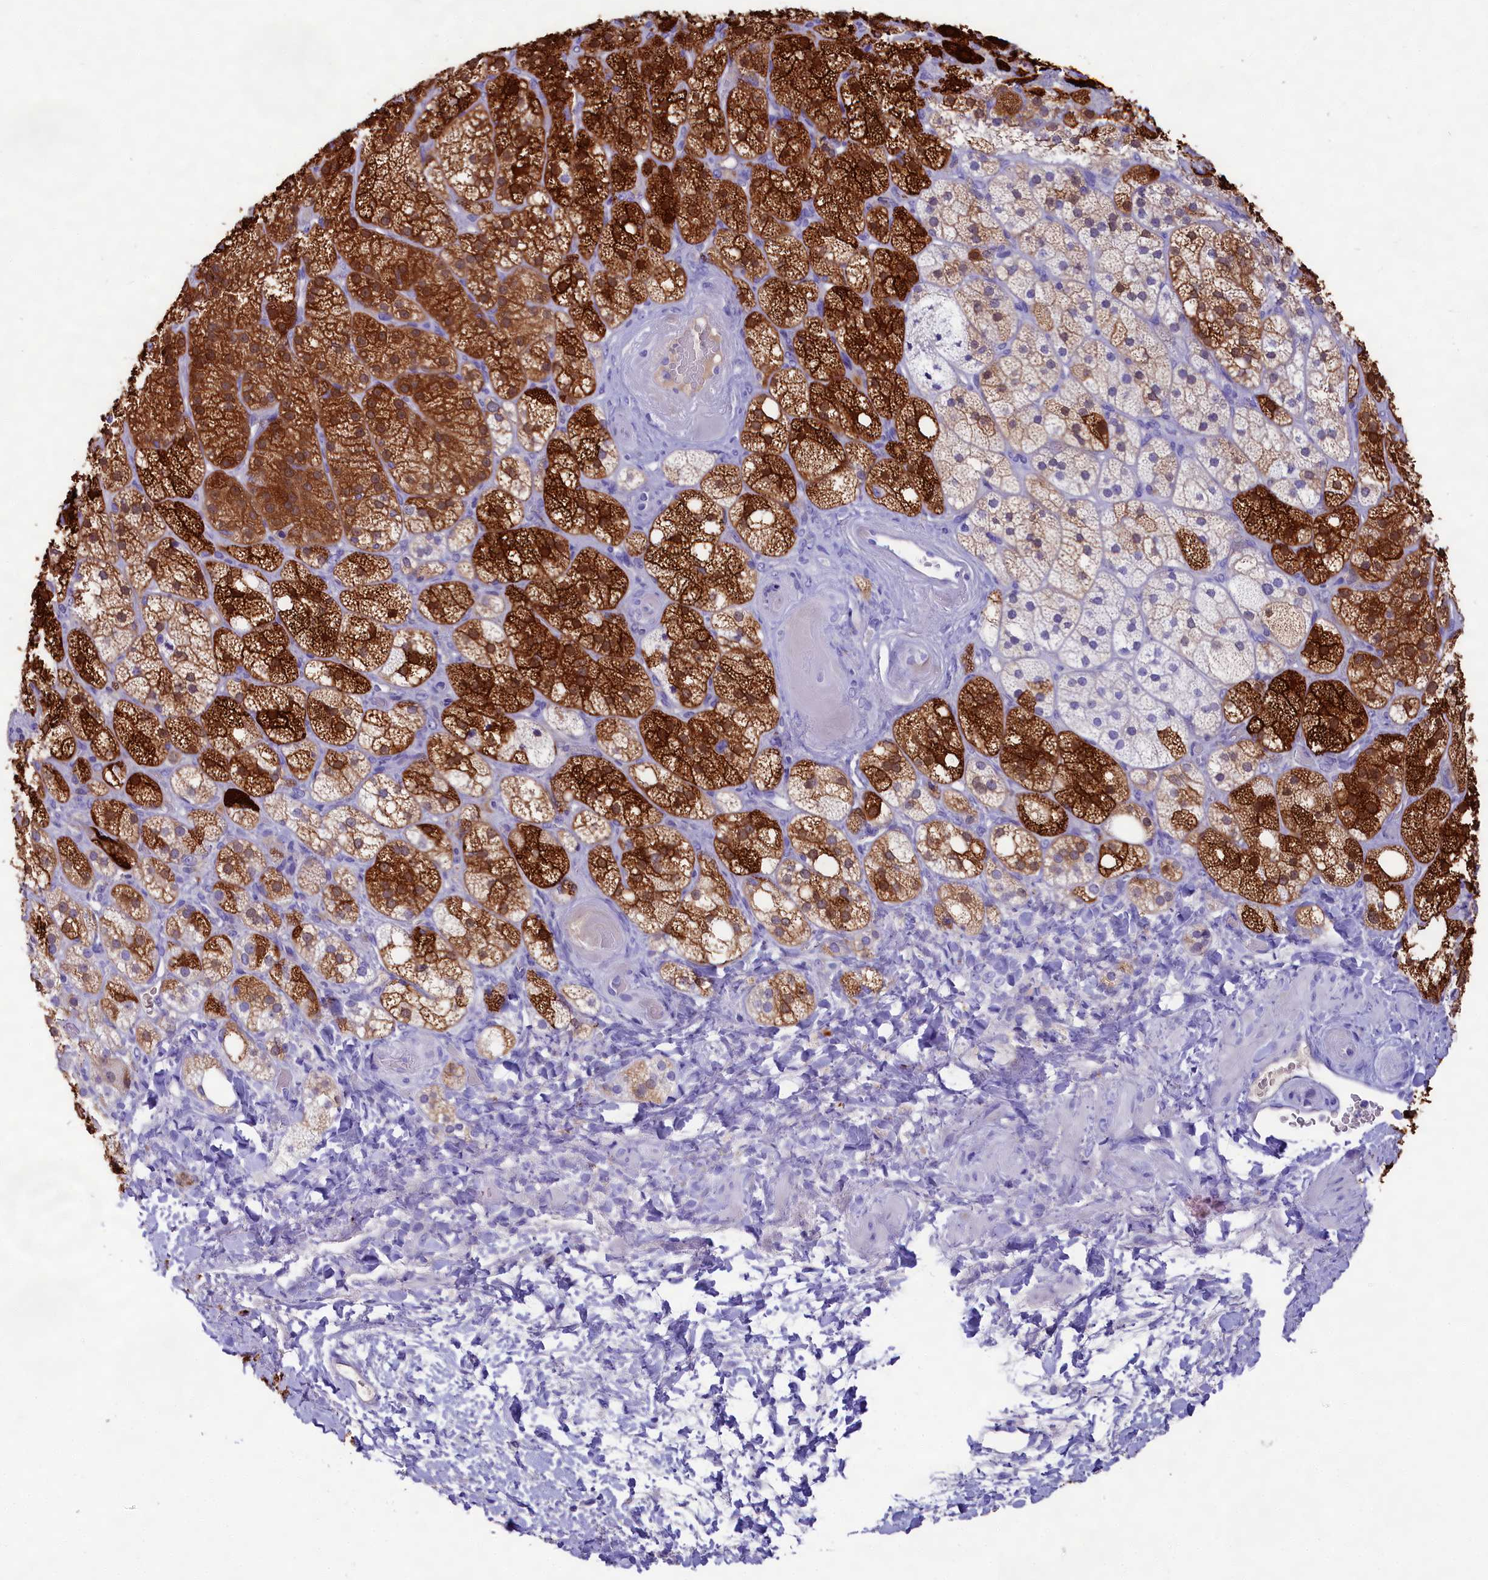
{"staining": {"intensity": "strong", "quantity": ">75%", "location": "cytoplasmic/membranous"}, "tissue": "adrenal gland", "cell_type": "Glandular cells", "image_type": "normal", "snomed": [{"axis": "morphology", "description": "Normal tissue, NOS"}, {"axis": "topography", "description": "Adrenal gland"}], "caption": "High-power microscopy captured an immunohistochemistry micrograph of unremarkable adrenal gland, revealing strong cytoplasmic/membranous positivity in about >75% of glandular cells. The staining is performed using DAB brown chromogen to label protein expression. The nuclei are counter-stained blue using hematoxylin.", "gene": "SULT2A1", "patient": {"sex": "male", "age": 61}}